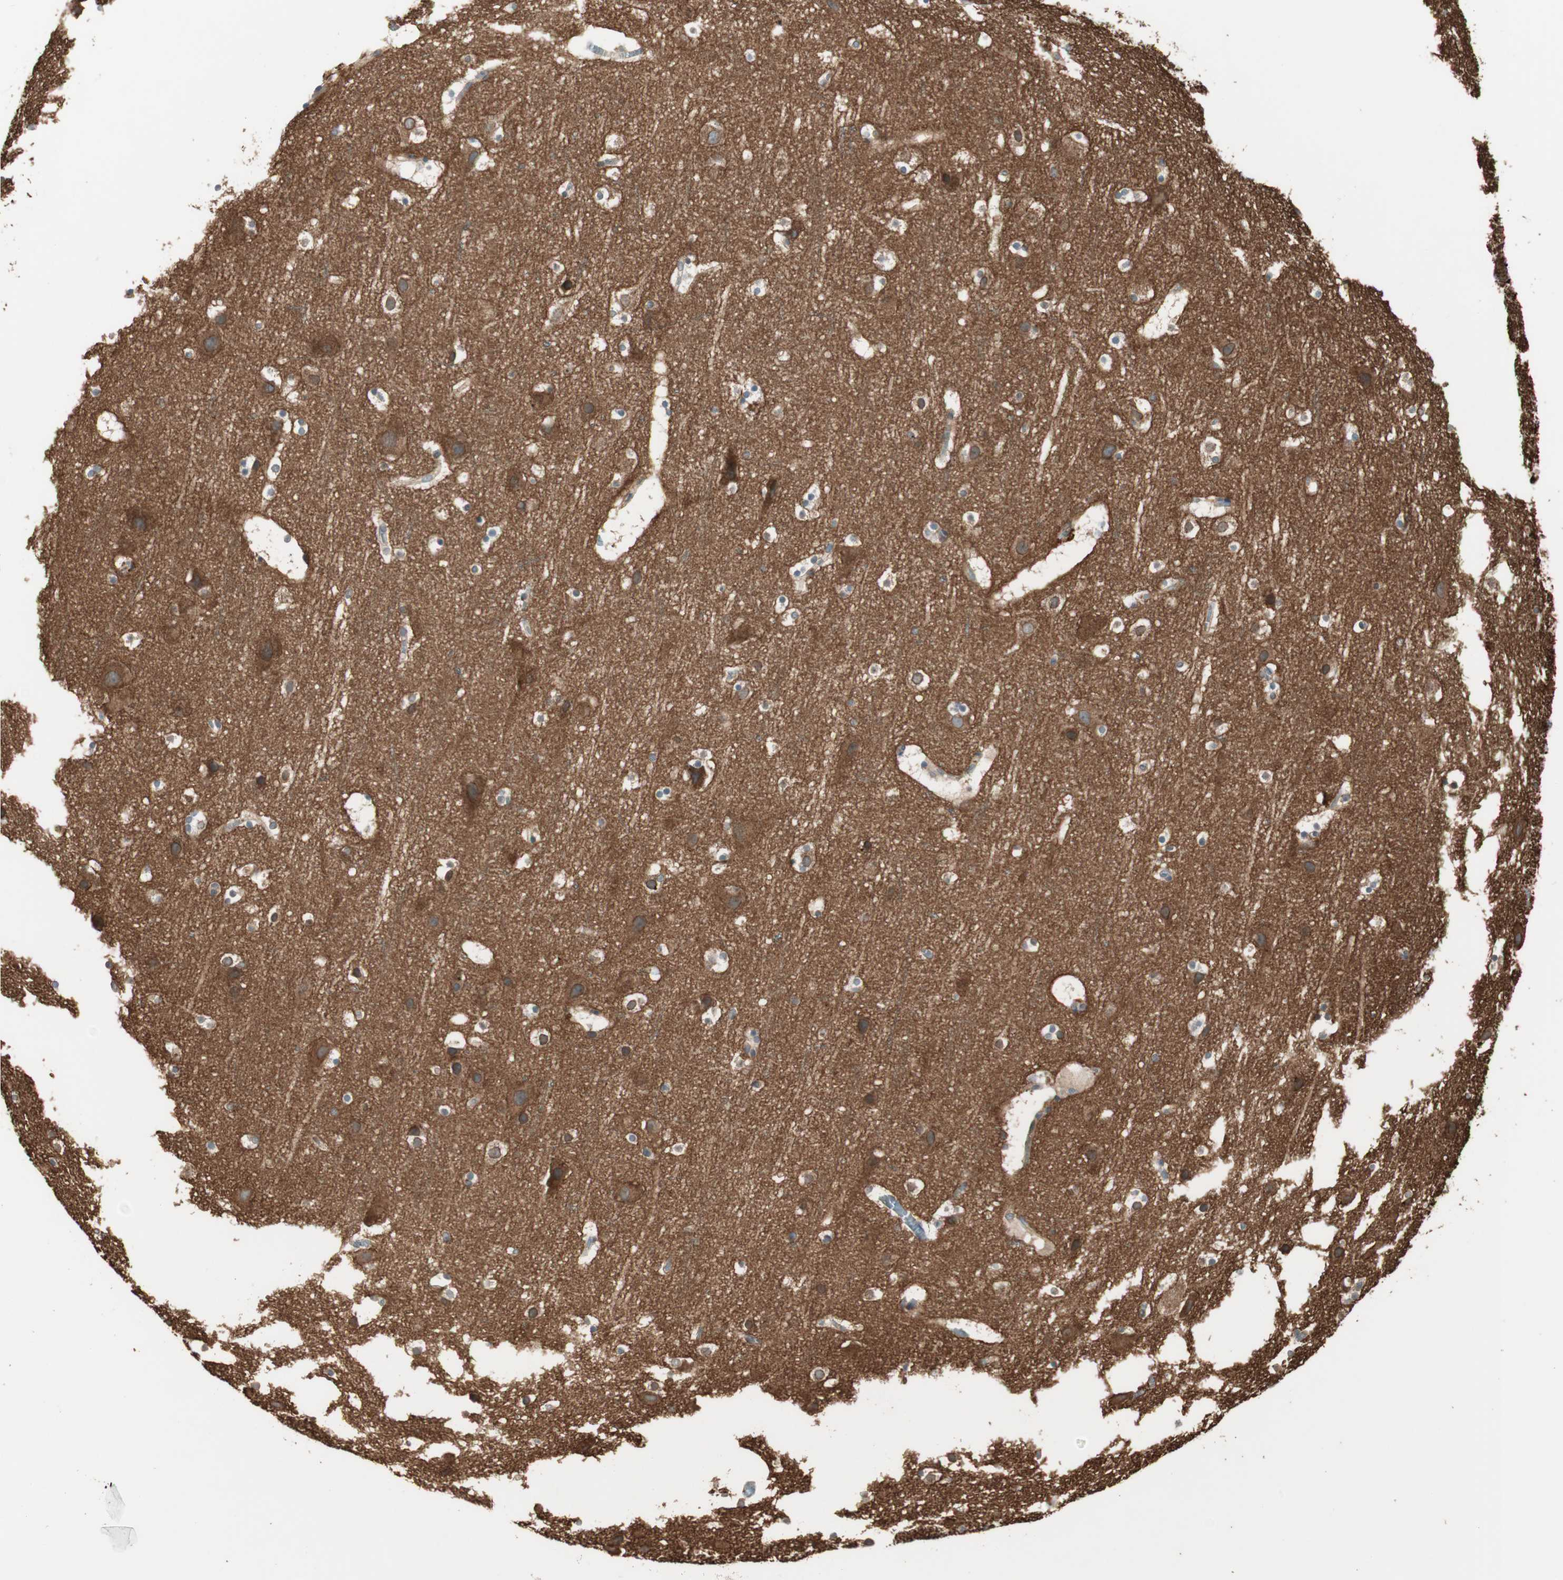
{"staining": {"intensity": "weak", "quantity": "25%-75%", "location": "cytoplasmic/membranous"}, "tissue": "cerebral cortex", "cell_type": "Endothelial cells", "image_type": "normal", "snomed": [{"axis": "morphology", "description": "Normal tissue, NOS"}, {"axis": "topography", "description": "Cerebral cortex"}], "caption": "IHC staining of benign cerebral cortex, which exhibits low levels of weak cytoplasmic/membranous expression in approximately 25%-75% of endothelial cells indicating weak cytoplasmic/membranous protein positivity. The staining was performed using DAB (3,3'-diaminobenzidine) (brown) for protein detection and nuclei were counterstained in hematoxylin (blue).", "gene": "ATP6AP2", "patient": {"sex": "male", "age": 45}}